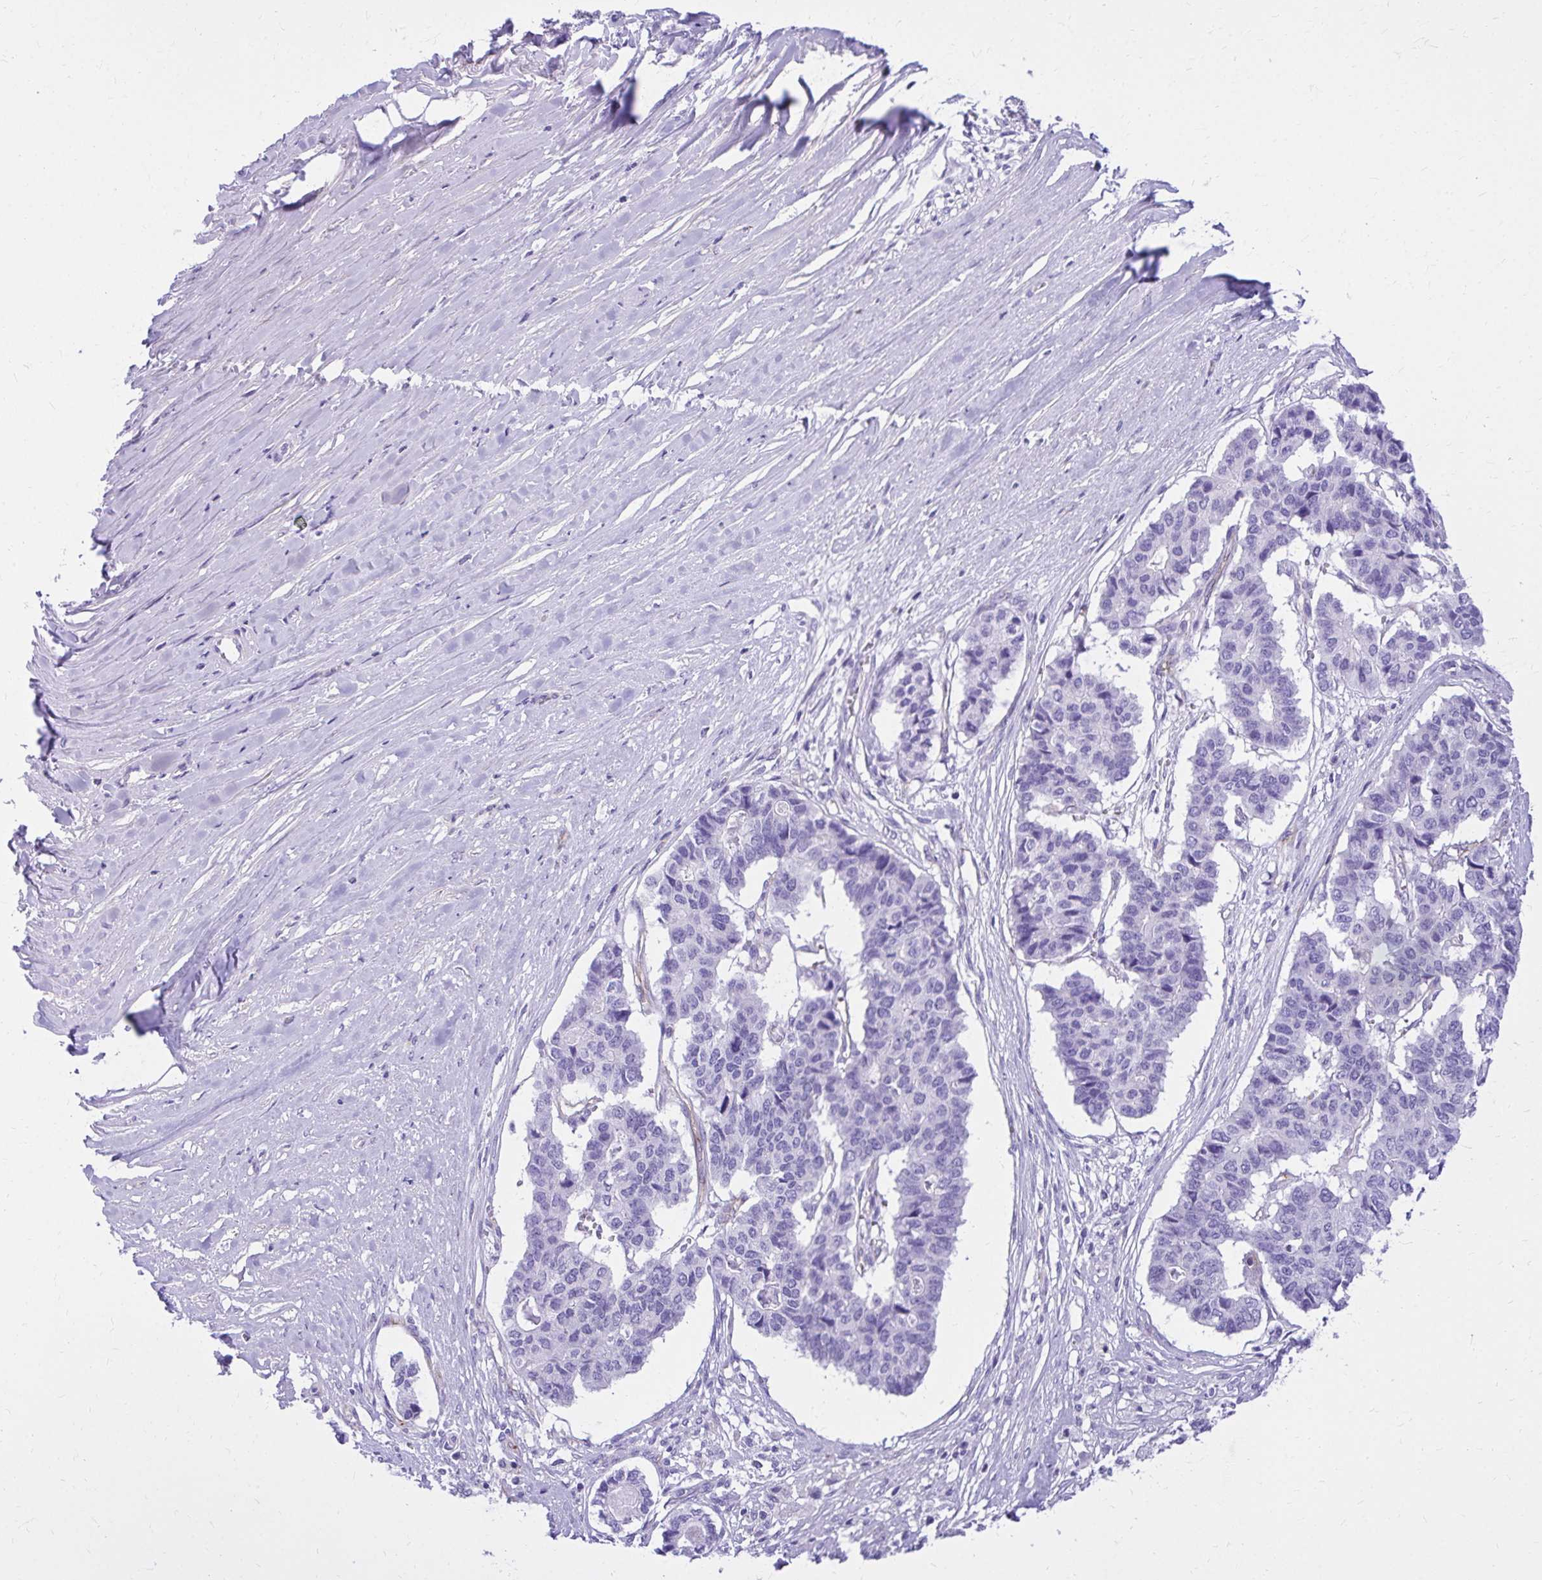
{"staining": {"intensity": "negative", "quantity": "none", "location": "none"}, "tissue": "pancreatic cancer", "cell_type": "Tumor cells", "image_type": "cancer", "snomed": [{"axis": "morphology", "description": "Adenocarcinoma, NOS"}, {"axis": "topography", "description": "Pancreas"}], "caption": "Photomicrograph shows no protein expression in tumor cells of pancreatic cancer tissue.", "gene": "PELI3", "patient": {"sex": "male", "age": 50}}